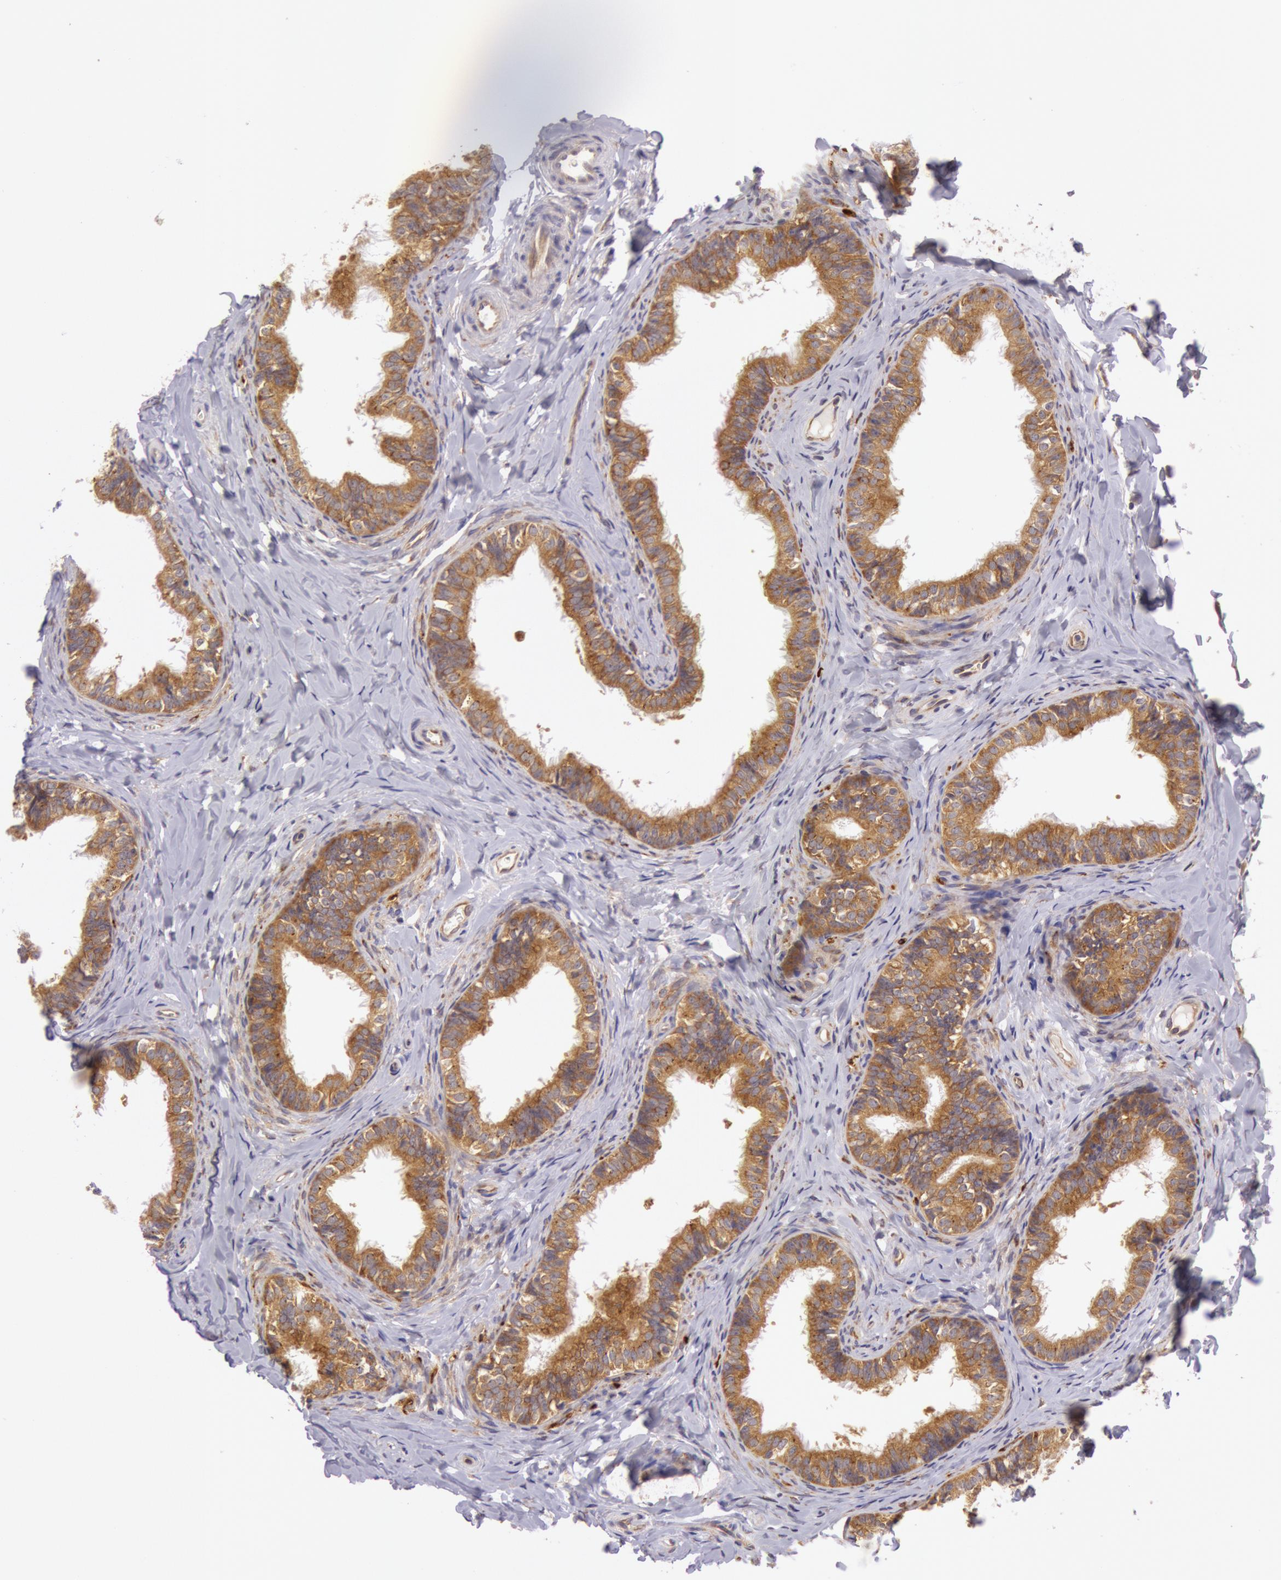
{"staining": {"intensity": "moderate", "quantity": ">75%", "location": "cytoplasmic/membranous"}, "tissue": "epididymis", "cell_type": "Glandular cells", "image_type": "normal", "snomed": [{"axis": "morphology", "description": "Normal tissue, NOS"}, {"axis": "topography", "description": "Epididymis"}], "caption": "An immunohistochemistry (IHC) histopathology image of benign tissue is shown. Protein staining in brown labels moderate cytoplasmic/membranous positivity in epididymis within glandular cells.", "gene": "CHUK", "patient": {"sex": "male", "age": 26}}